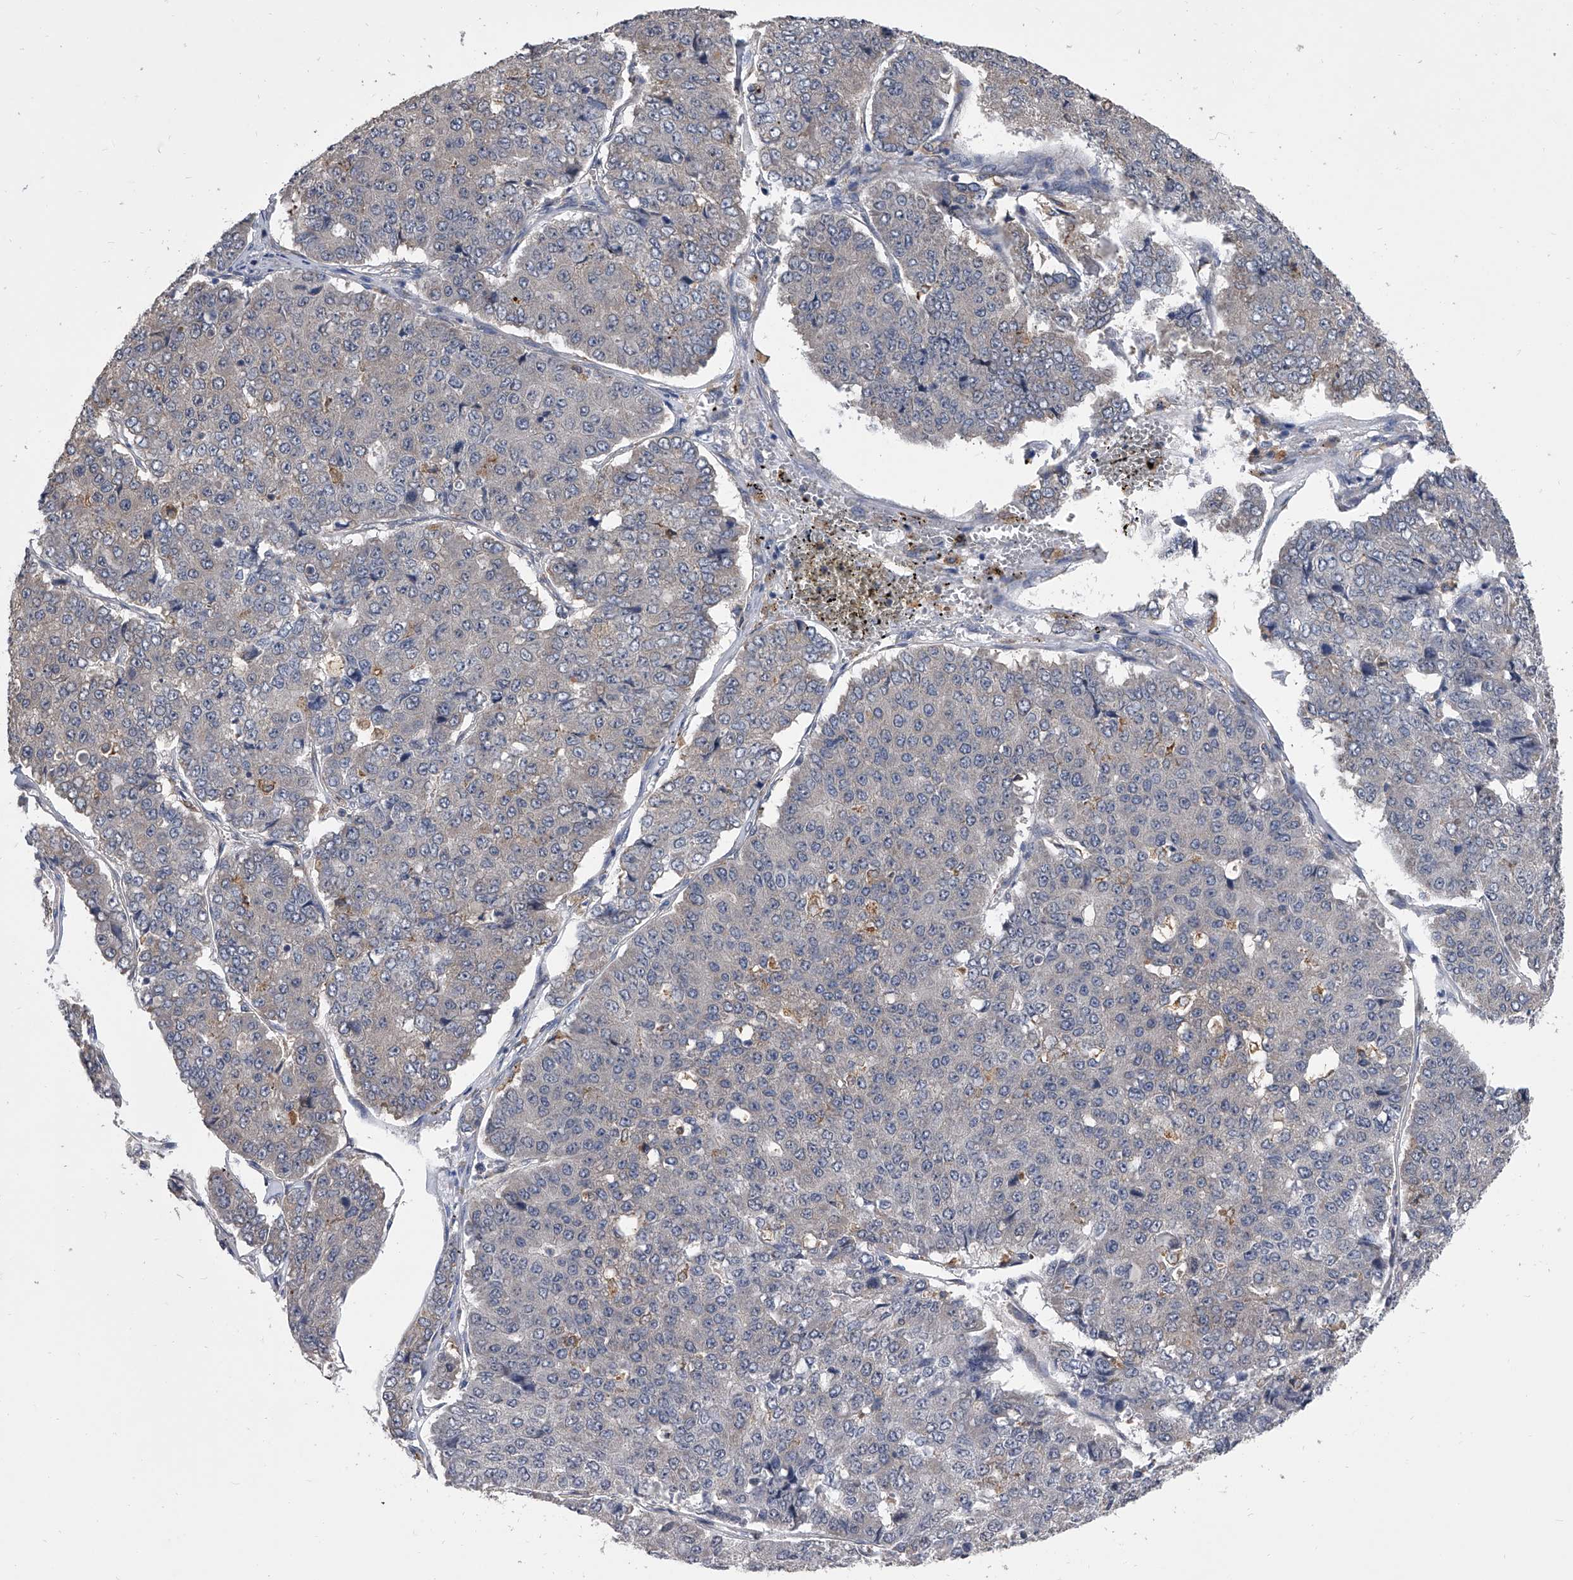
{"staining": {"intensity": "negative", "quantity": "none", "location": "none"}, "tissue": "pancreatic cancer", "cell_type": "Tumor cells", "image_type": "cancer", "snomed": [{"axis": "morphology", "description": "Adenocarcinoma, NOS"}, {"axis": "topography", "description": "Pancreas"}], "caption": "Tumor cells show no significant protein expression in pancreatic adenocarcinoma.", "gene": "MAP4K3", "patient": {"sex": "male", "age": 50}}